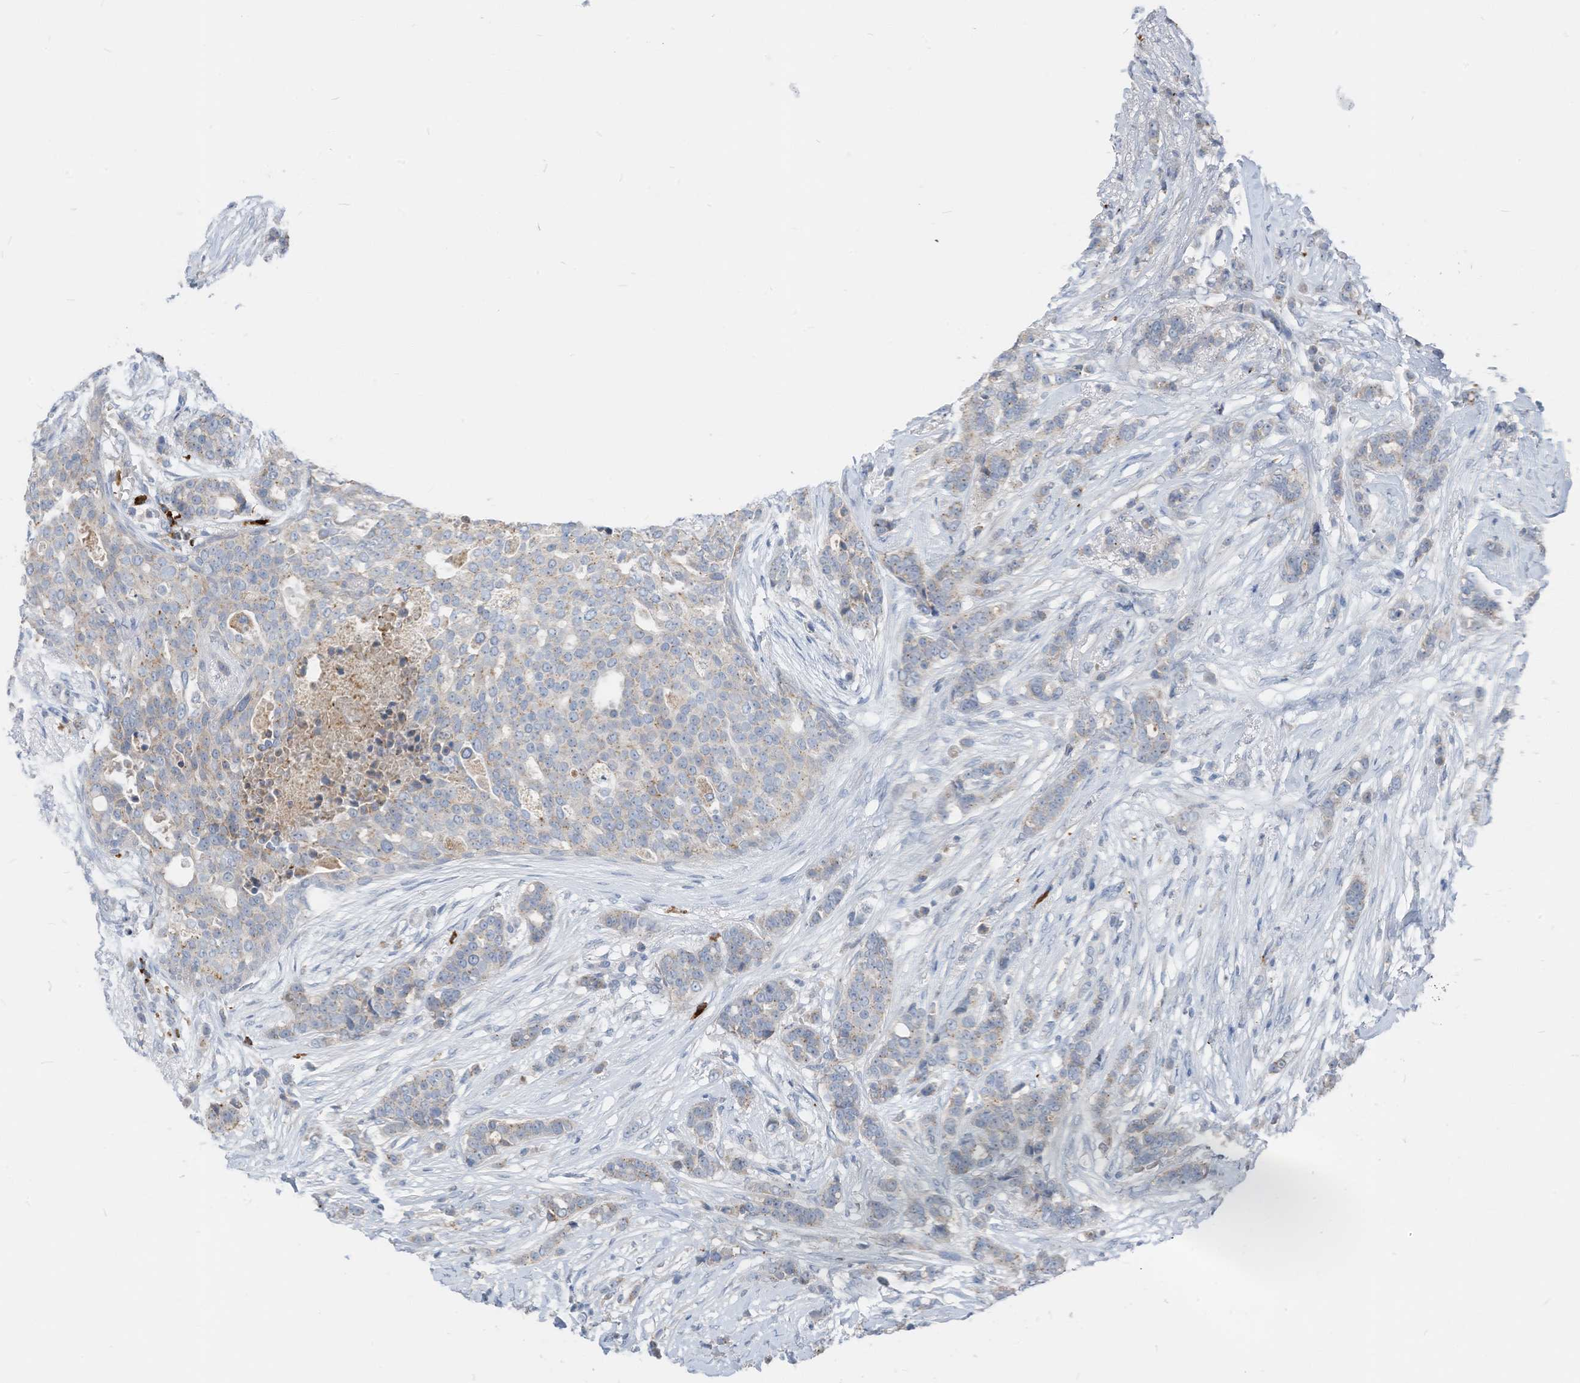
{"staining": {"intensity": "negative", "quantity": "none", "location": "none"}, "tissue": "breast cancer", "cell_type": "Tumor cells", "image_type": "cancer", "snomed": [{"axis": "morphology", "description": "Lobular carcinoma"}, {"axis": "topography", "description": "Breast"}], "caption": "Immunohistochemical staining of breast lobular carcinoma displays no significant expression in tumor cells.", "gene": "CHMP2B", "patient": {"sex": "female", "age": 51}}